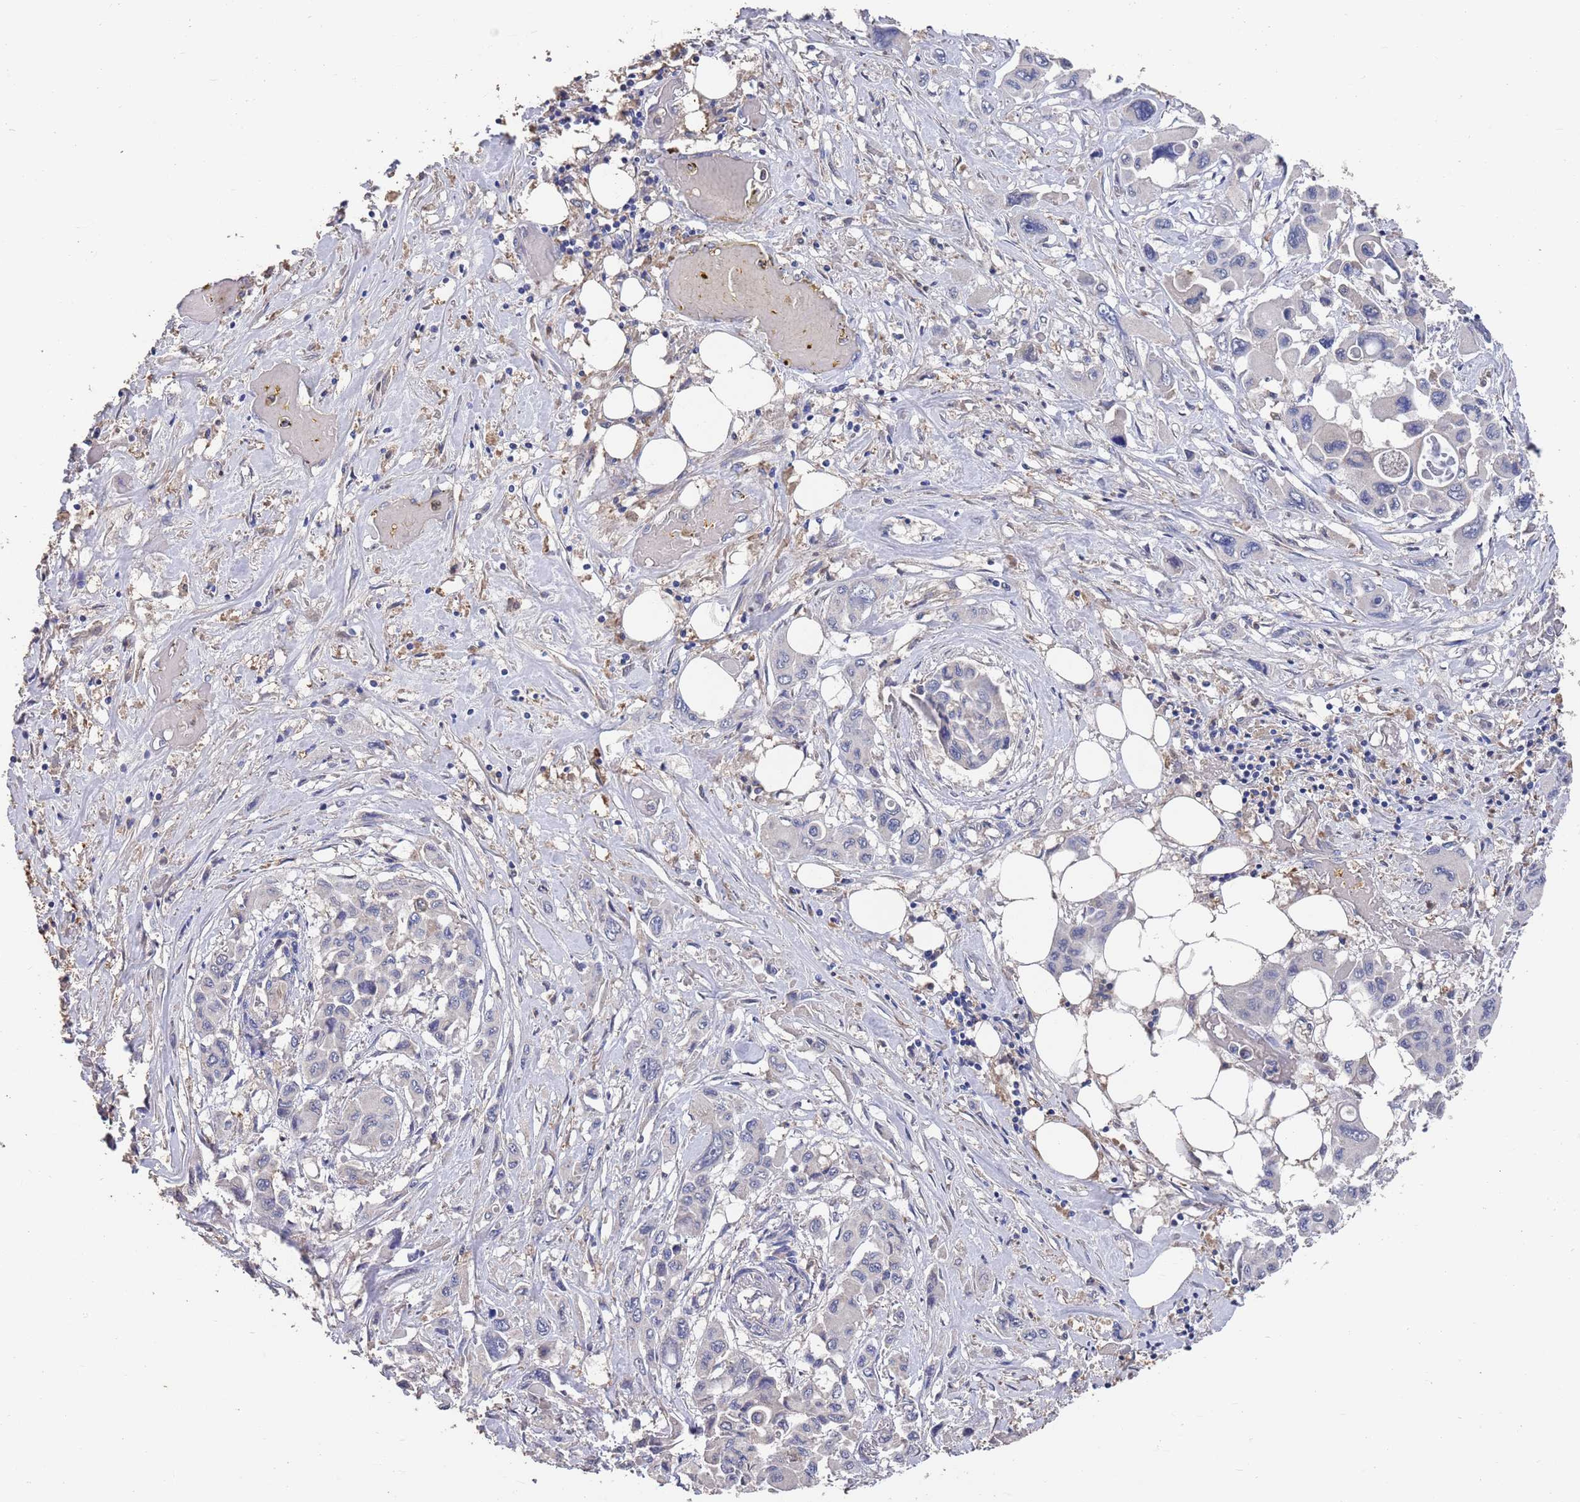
{"staining": {"intensity": "negative", "quantity": "none", "location": "none"}, "tissue": "pancreatic cancer", "cell_type": "Tumor cells", "image_type": "cancer", "snomed": [{"axis": "morphology", "description": "Adenocarcinoma, NOS"}, {"axis": "topography", "description": "Pancreas"}], "caption": "Photomicrograph shows no protein expression in tumor cells of pancreatic cancer (adenocarcinoma) tissue. (DAB (3,3'-diaminobenzidine) immunohistochemistry with hematoxylin counter stain).", "gene": "BTBD18", "patient": {"sex": "male", "age": 92}}